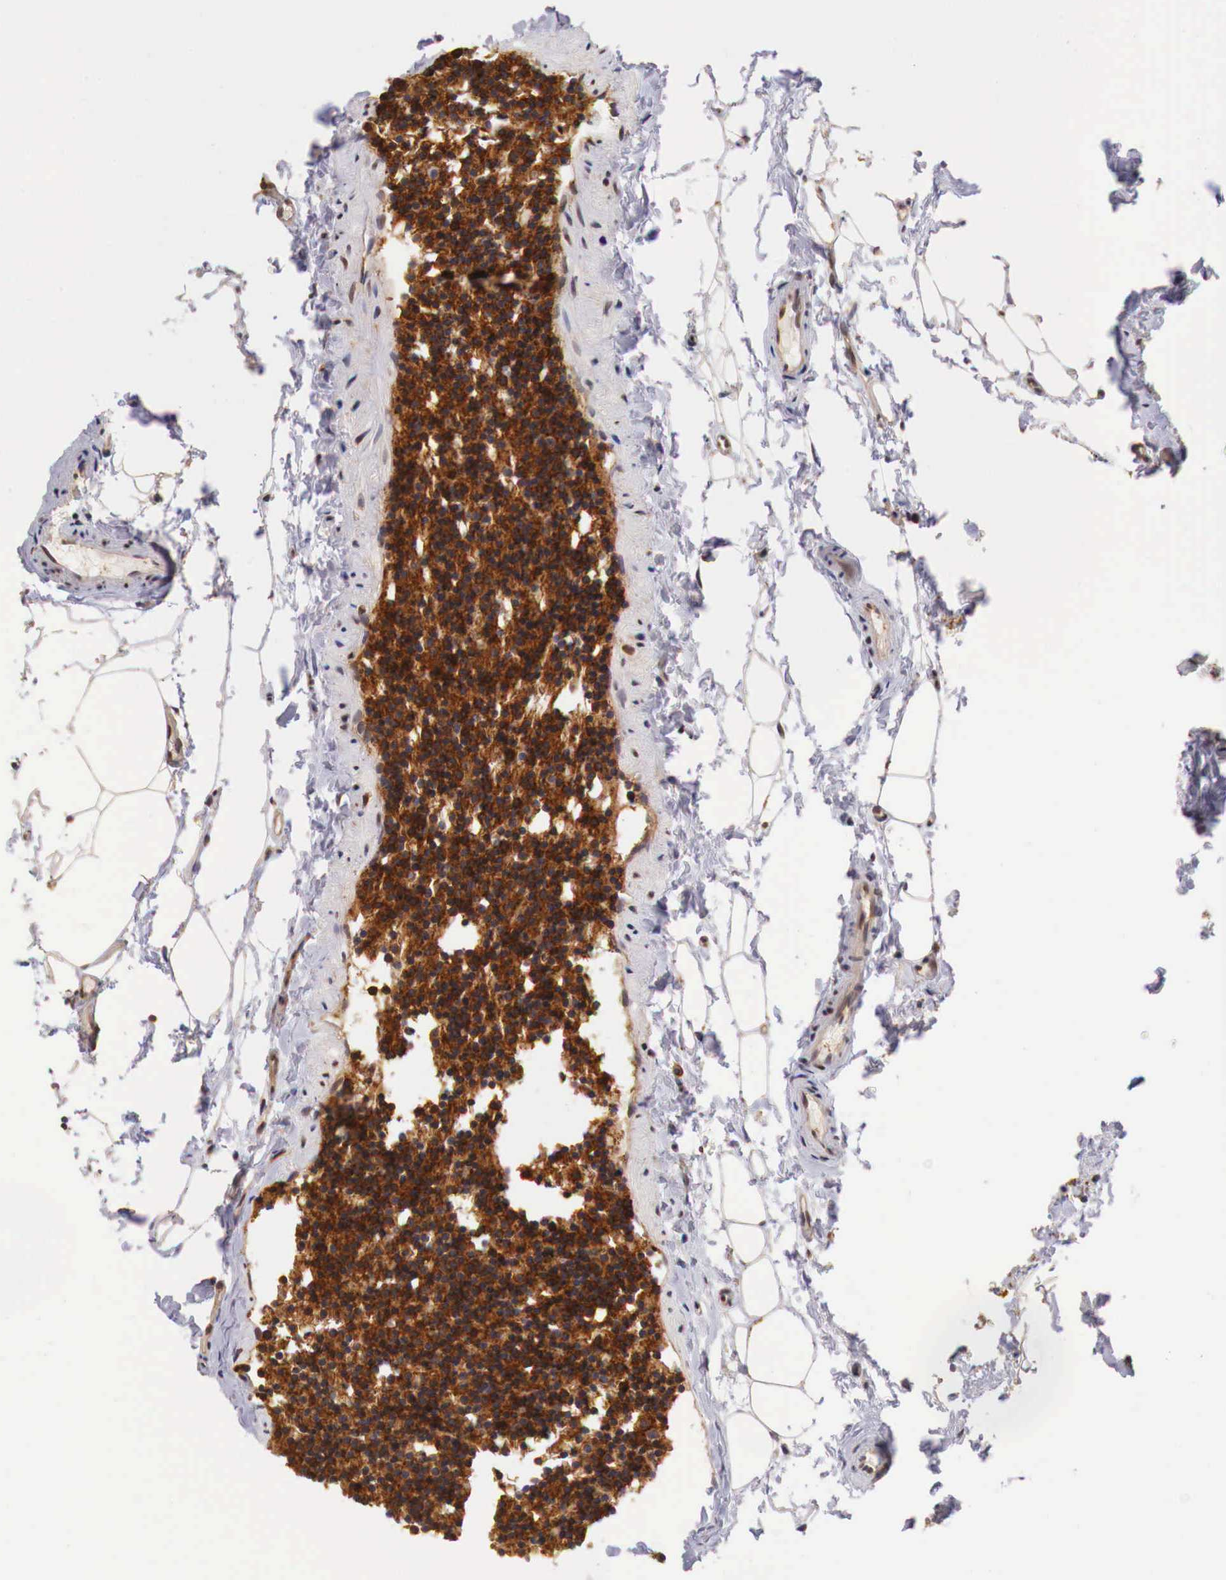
{"staining": {"intensity": "strong", "quantity": ">75%", "location": "cytoplasmic/membranous,nuclear"}, "tissue": "lymph node", "cell_type": "Germinal center cells", "image_type": "normal", "snomed": [{"axis": "morphology", "description": "Normal tissue, NOS"}, {"axis": "topography", "description": "Lymph node"}], "caption": "IHC photomicrograph of unremarkable lymph node stained for a protein (brown), which displays high levels of strong cytoplasmic/membranous,nuclear expression in about >75% of germinal center cells.", "gene": "PABIR2", "patient": {"sex": "male", "age": 67}}